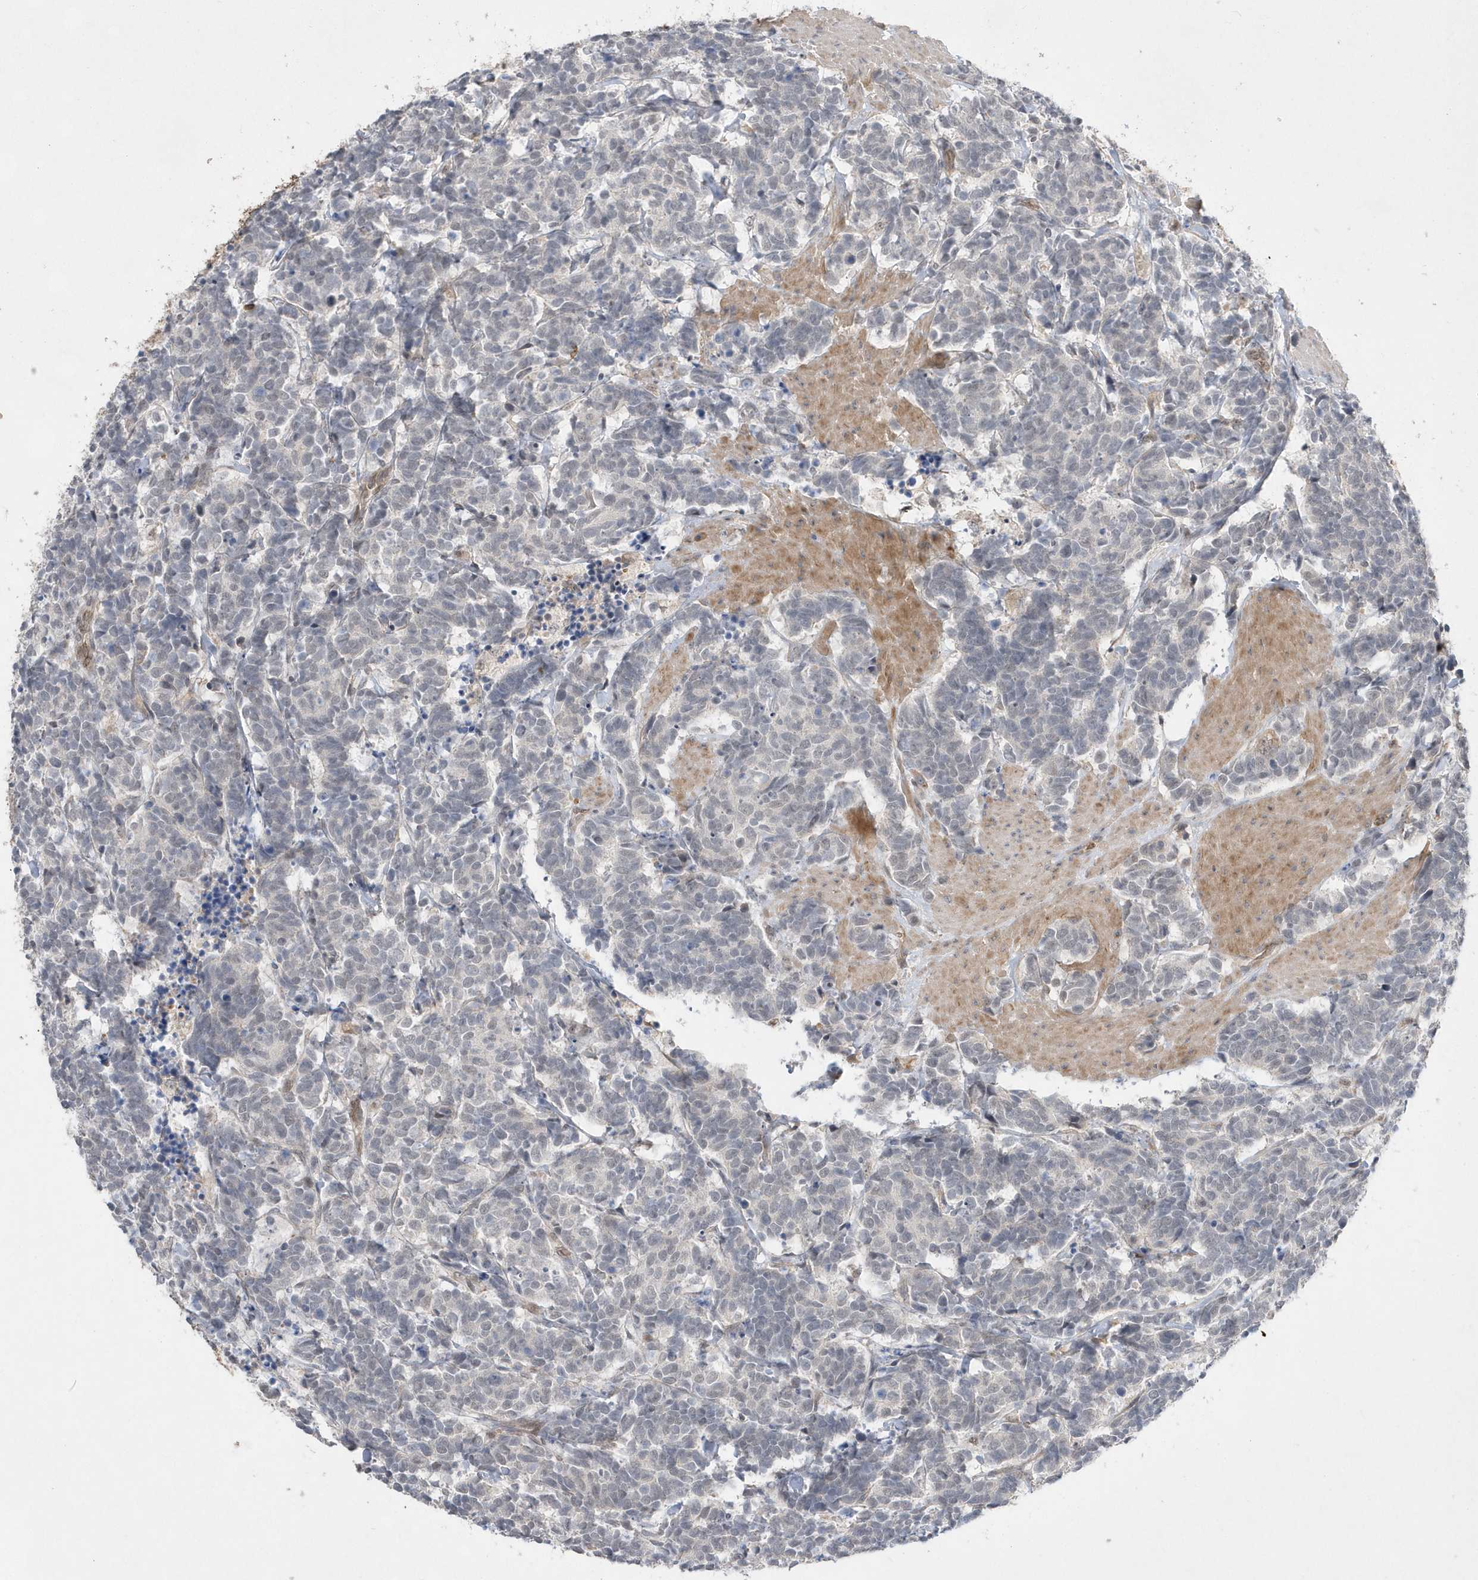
{"staining": {"intensity": "negative", "quantity": "none", "location": "none"}, "tissue": "carcinoid", "cell_type": "Tumor cells", "image_type": "cancer", "snomed": [{"axis": "morphology", "description": "Carcinoma, NOS"}, {"axis": "morphology", "description": "Carcinoid, malignant, NOS"}, {"axis": "topography", "description": "Urinary bladder"}], "caption": "Protein analysis of carcinoid shows no significant positivity in tumor cells. Nuclei are stained in blue.", "gene": "TMEM132B", "patient": {"sex": "male", "age": 57}}